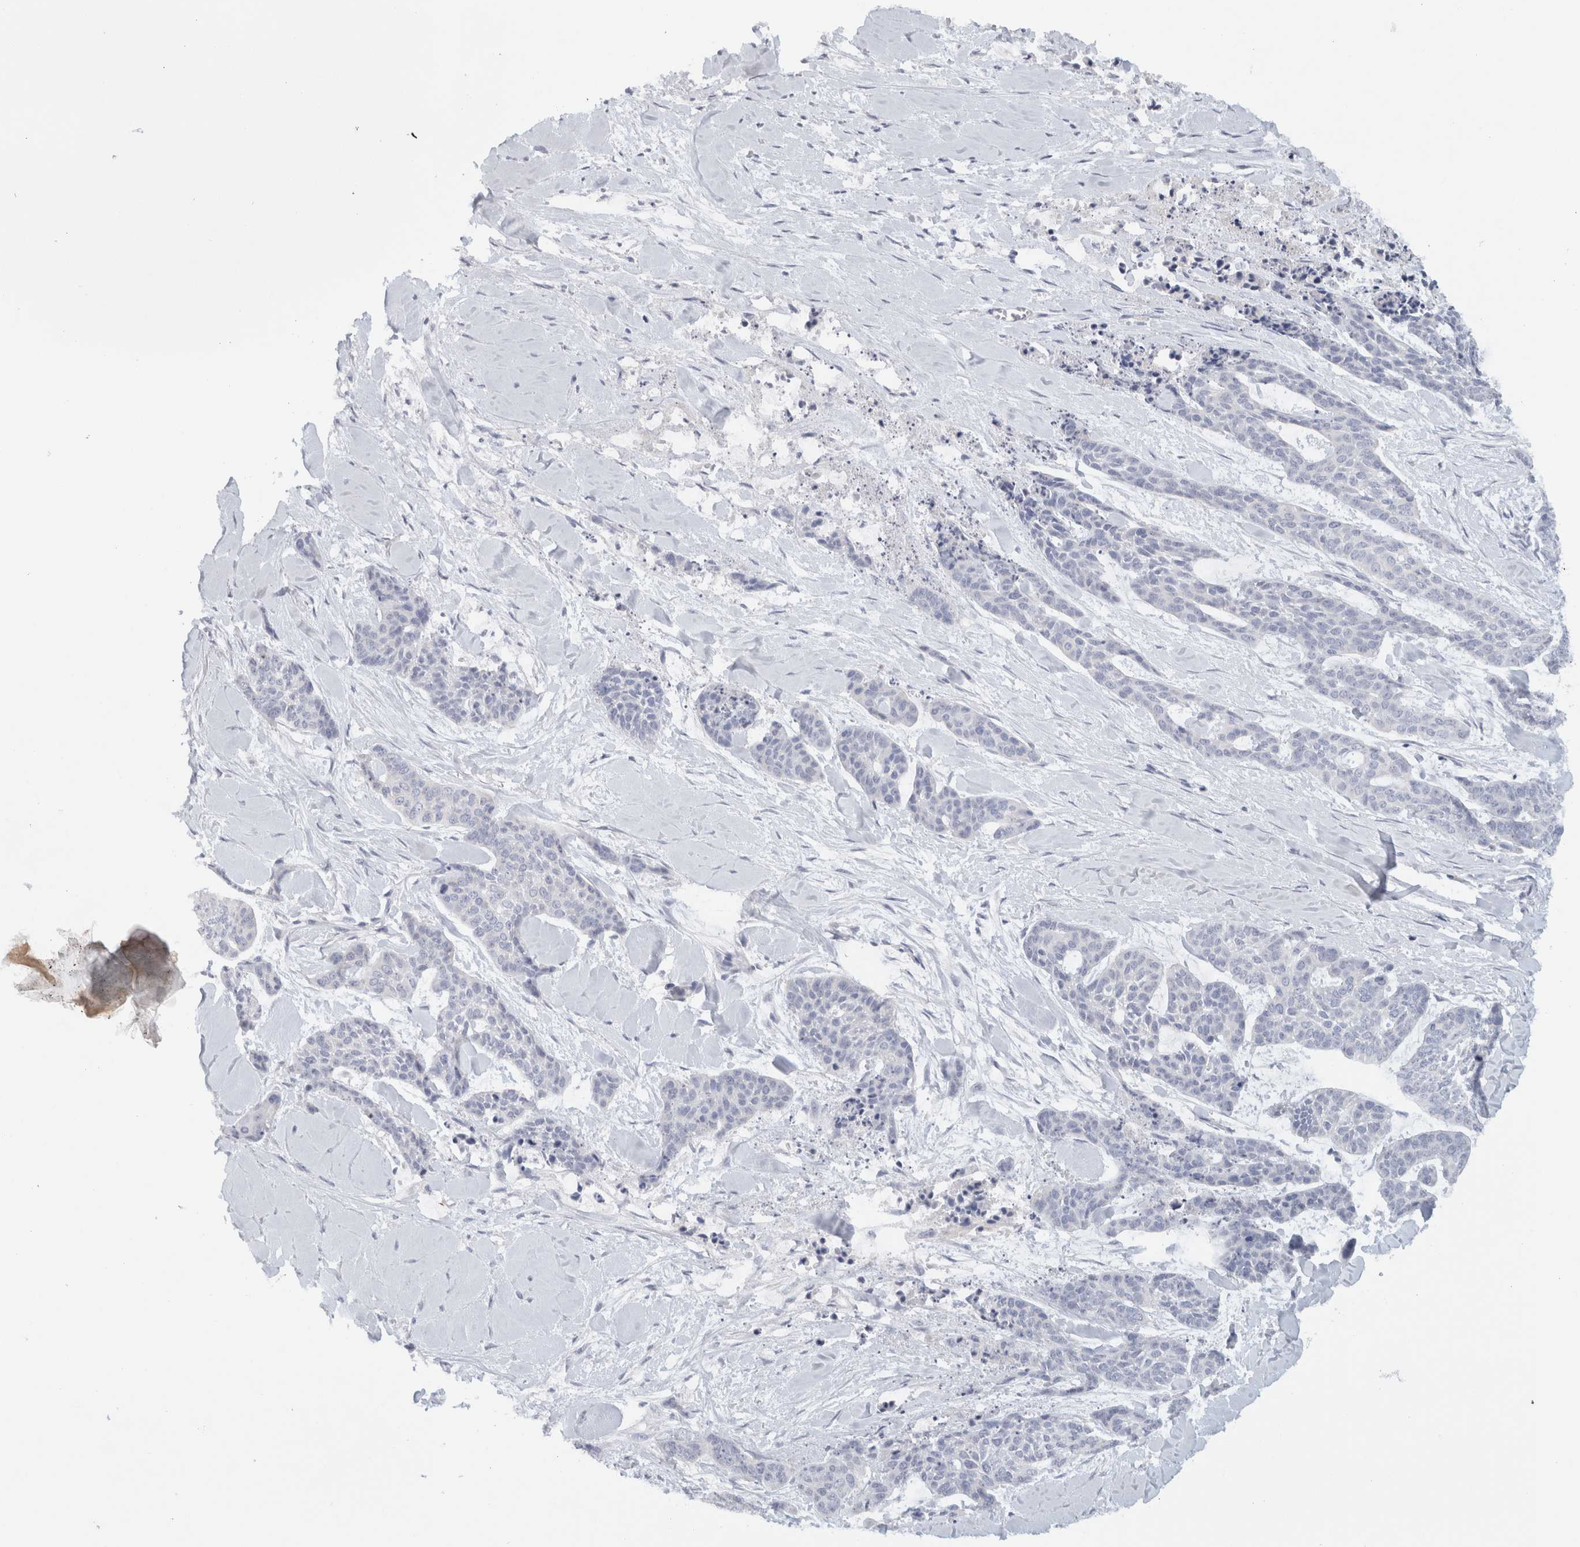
{"staining": {"intensity": "negative", "quantity": "none", "location": "none"}, "tissue": "skin cancer", "cell_type": "Tumor cells", "image_type": "cancer", "snomed": [{"axis": "morphology", "description": "Basal cell carcinoma"}, {"axis": "topography", "description": "Skin"}], "caption": "Tumor cells are negative for protein expression in human skin cancer.", "gene": "STK31", "patient": {"sex": "female", "age": 64}}